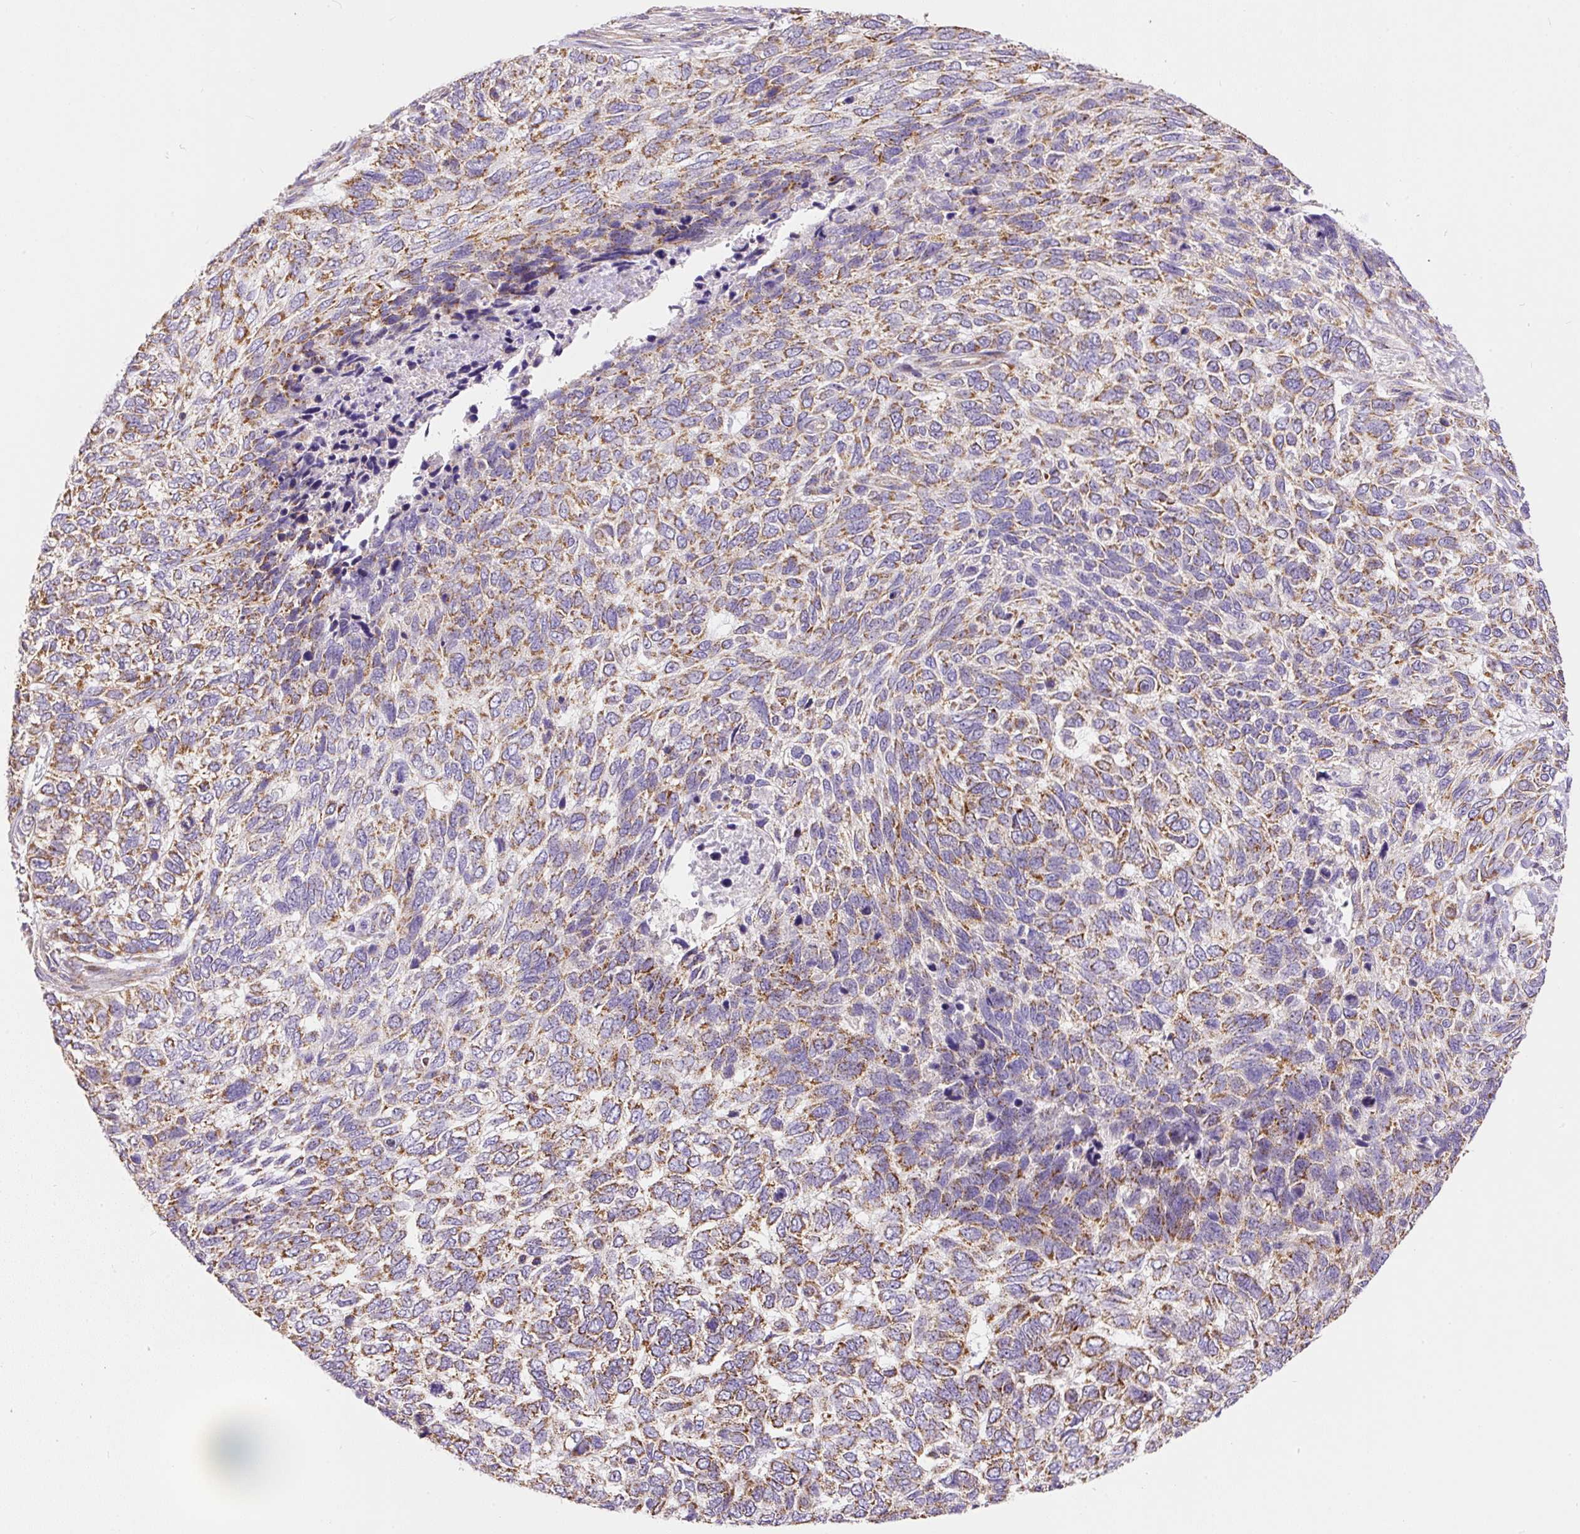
{"staining": {"intensity": "moderate", "quantity": ">75%", "location": "cytoplasmic/membranous"}, "tissue": "skin cancer", "cell_type": "Tumor cells", "image_type": "cancer", "snomed": [{"axis": "morphology", "description": "Basal cell carcinoma"}, {"axis": "topography", "description": "Skin"}], "caption": "This is a micrograph of immunohistochemistry staining of skin cancer, which shows moderate staining in the cytoplasmic/membranous of tumor cells.", "gene": "NDUFAF2", "patient": {"sex": "female", "age": 65}}